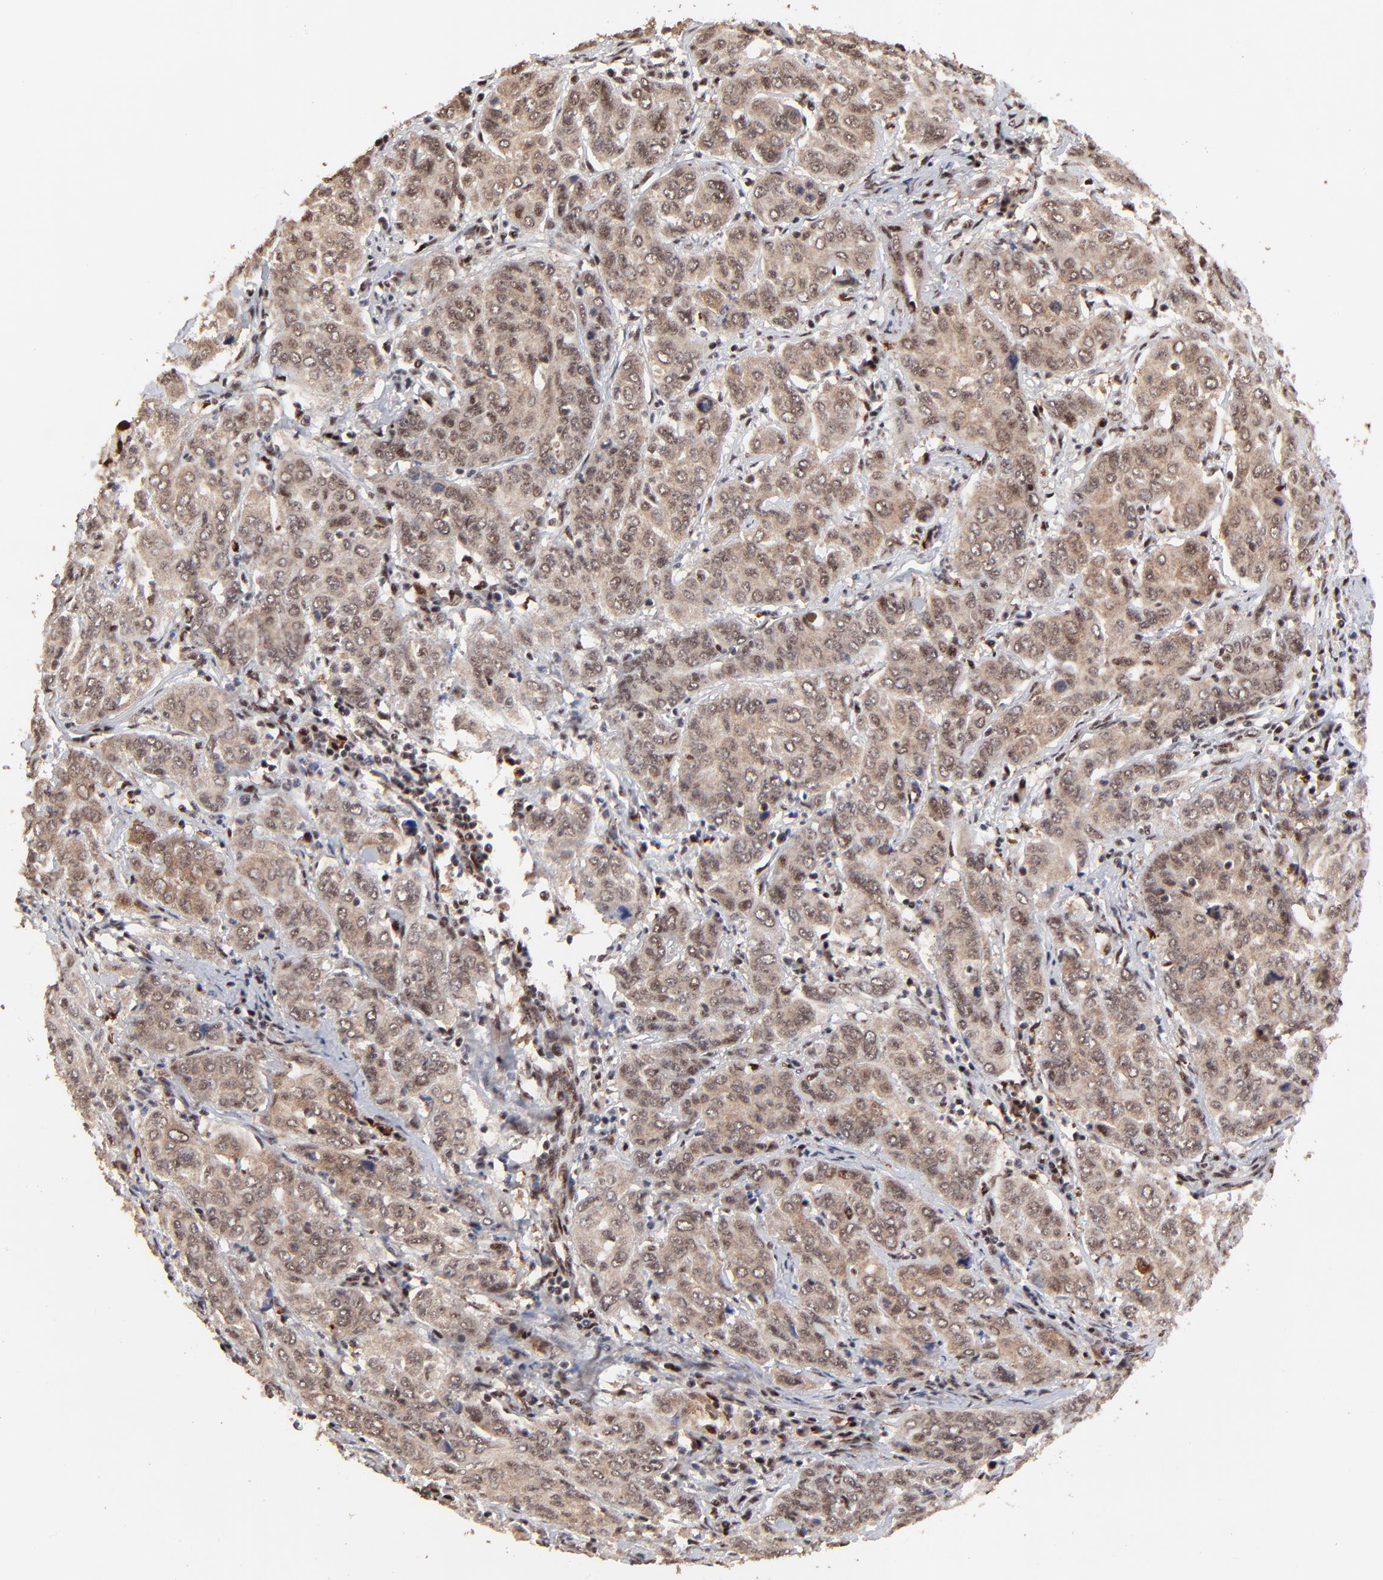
{"staining": {"intensity": "moderate", "quantity": "25%-75%", "location": "cytoplasmic/membranous,nuclear"}, "tissue": "cervical cancer", "cell_type": "Tumor cells", "image_type": "cancer", "snomed": [{"axis": "morphology", "description": "Squamous cell carcinoma, NOS"}, {"axis": "topography", "description": "Cervix"}], "caption": "A brown stain highlights moderate cytoplasmic/membranous and nuclear expression of a protein in human squamous cell carcinoma (cervical) tumor cells.", "gene": "RBM22", "patient": {"sex": "female", "age": 38}}